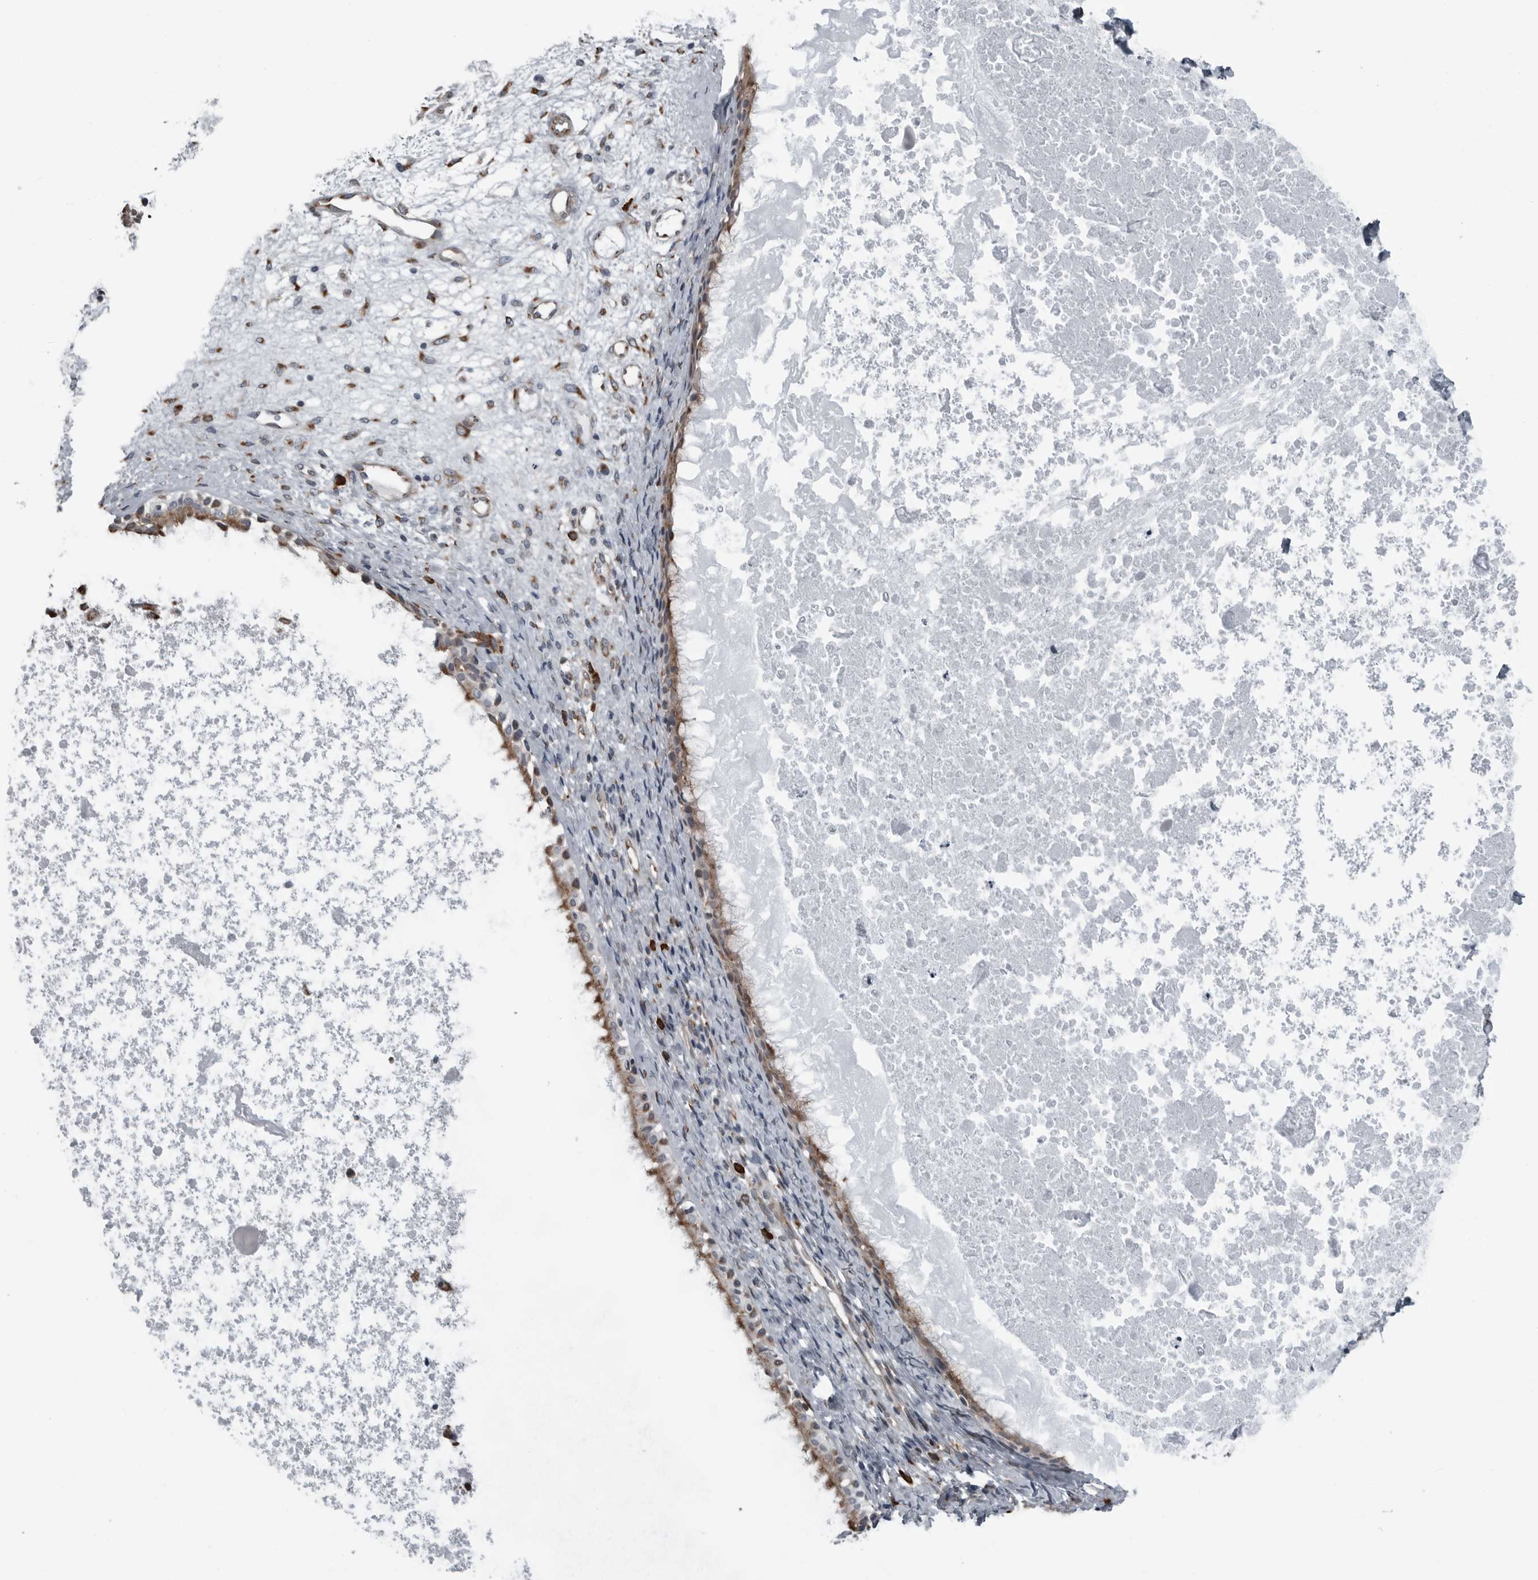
{"staining": {"intensity": "moderate", "quantity": ">75%", "location": "cytoplasmic/membranous"}, "tissue": "nasopharynx", "cell_type": "Respiratory epithelial cells", "image_type": "normal", "snomed": [{"axis": "morphology", "description": "Normal tissue, NOS"}, {"axis": "topography", "description": "Nasopharynx"}], "caption": "Immunohistochemical staining of normal human nasopharynx demonstrates moderate cytoplasmic/membranous protein positivity in about >75% of respiratory epithelial cells. The staining was performed using DAB to visualize the protein expression in brown, while the nuclei were stained in blue with hematoxylin (Magnification: 20x).", "gene": "CEP85", "patient": {"sex": "male", "age": 22}}